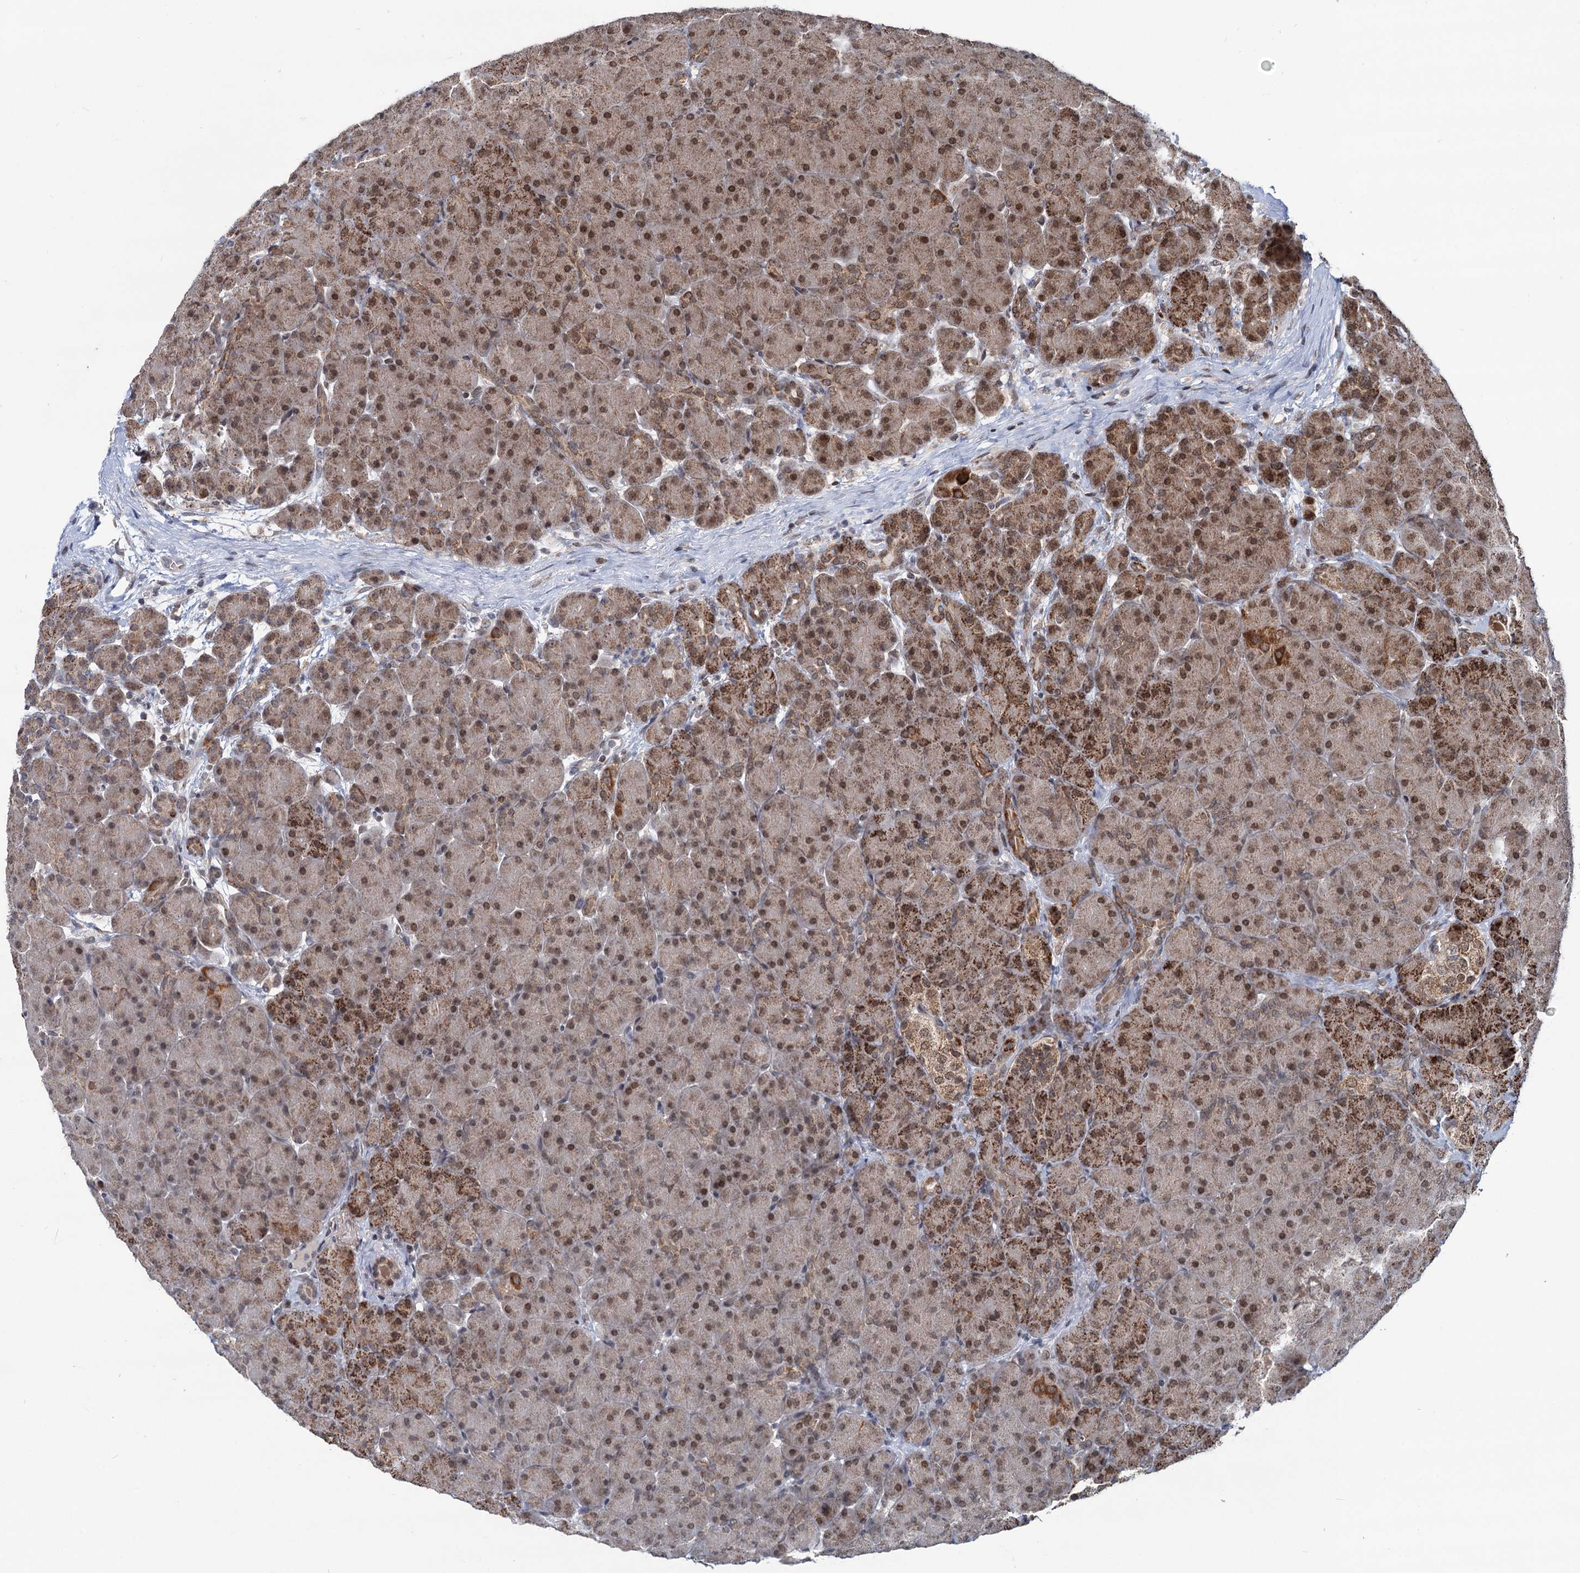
{"staining": {"intensity": "moderate", "quantity": ">75%", "location": "cytoplasmic/membranous,nuclear"}, "tissue": "pancreas", "cell_type": "Exocrine glandular cells", "image_type": "normal", "snomed": [{"axis": "morphology", "description": "Normal tissue, NOS"}, {"axis": "topography", "description": "Pancreas"}], "caption": "Immunohistochemical staining of benign human pancreas exhibits medium levels of moderate cytoplasmic/membranous,nuclear positivity in approximately >75% of exocrine glandular cells.", "gene": "PHC3", "patient": {"sex": "male", "age": 66}}